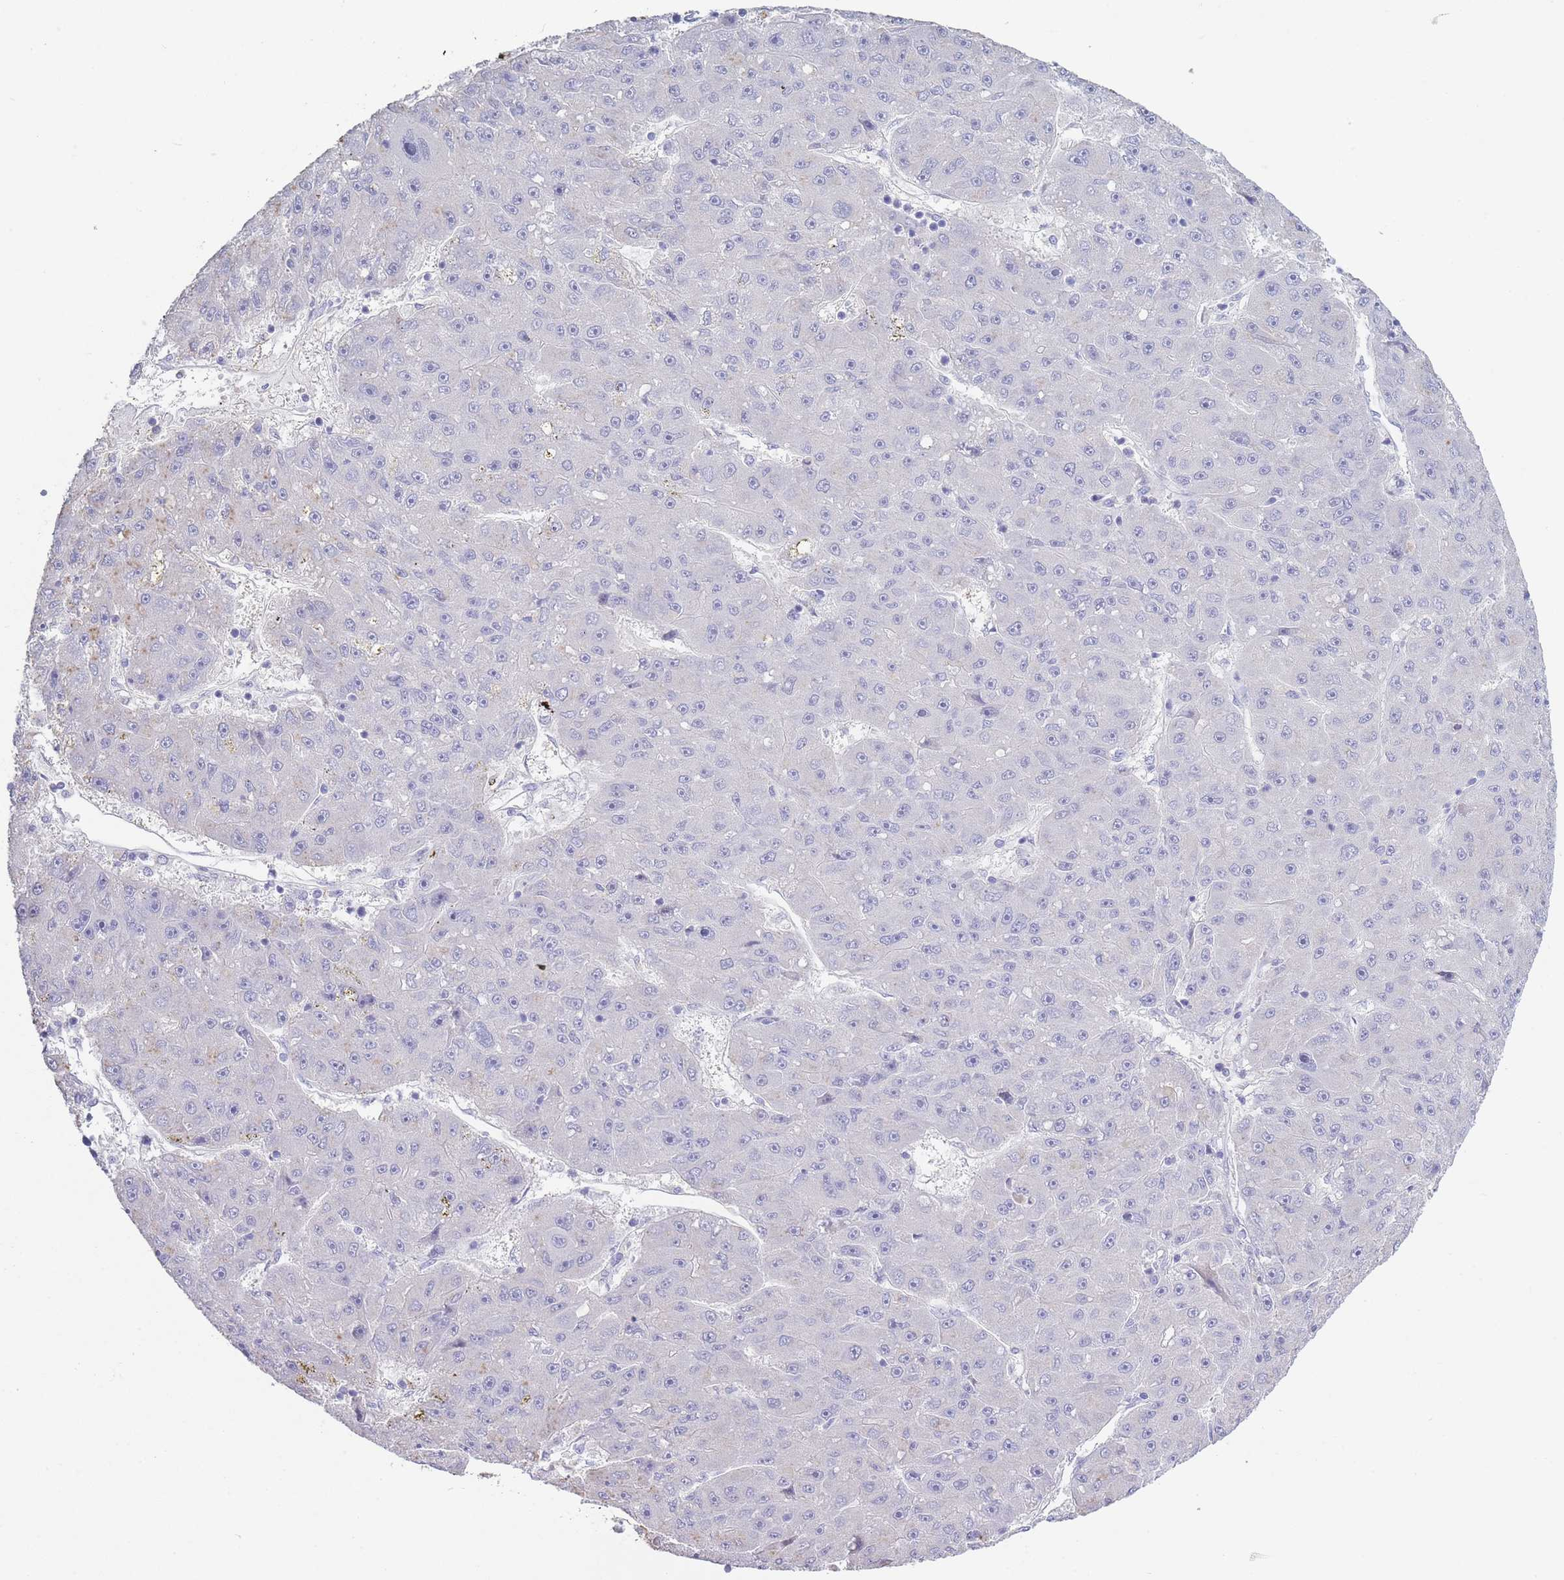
{"staining": {"intensity": "negative", "quantity": "none", "location": "none"}, "tissue": "liver cancer", "cell_type": "Tumor cells", "image_type": "cancer", "snomed": [{"axis": "morphology", "description": "Carcinoma, Hepatocellular, NOS"}, {"axis": "topography", "description": "Liver"}], "caption": "A histopathology image of hepatocellular carcinoma (liver) stained for a protein demonstrates no brown staining in tumor cells.", "gene": "CD37", "patient": {"sex": "male", "age": 67}}